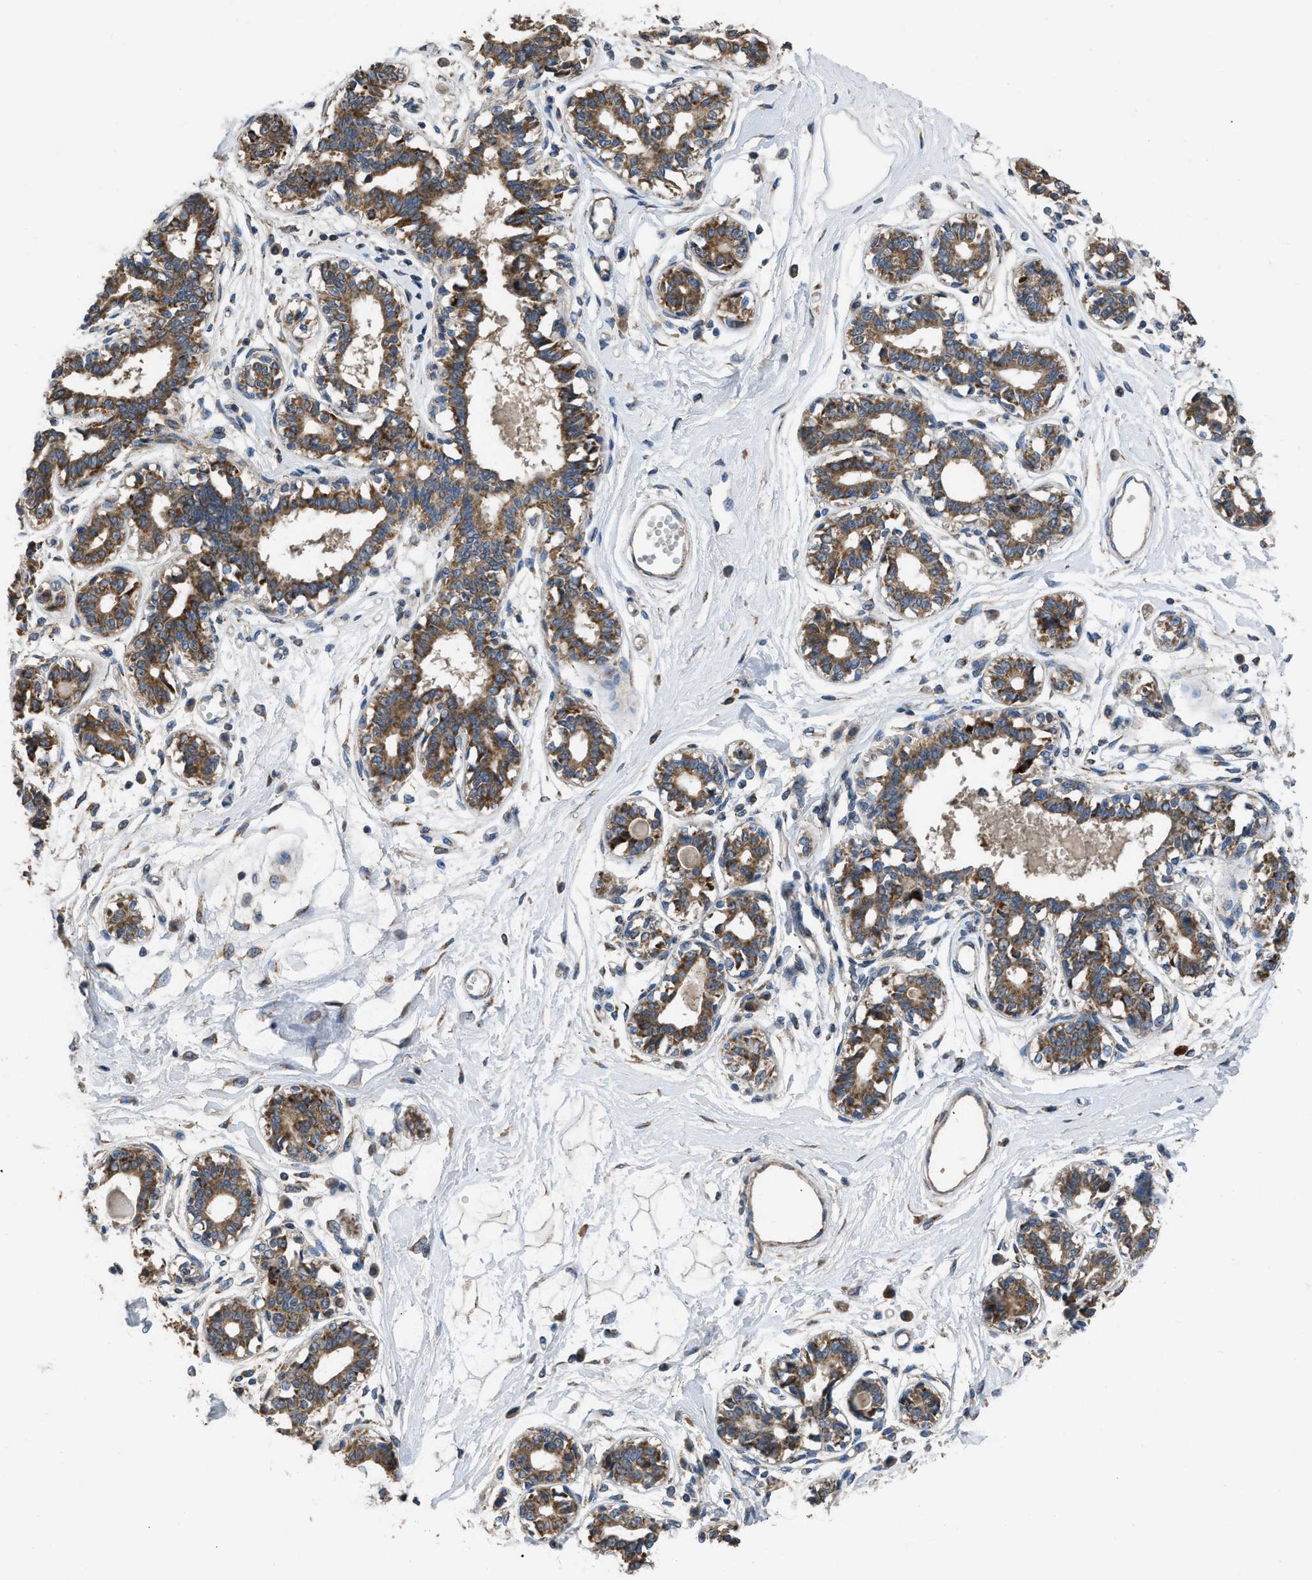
{"staining": {"intensity": "weak", "quantity": ">75%", "location": "cytoplasmic/membranous"}, "tissue": "breast", "cell_type": "Adipocytes", "image_type": "normal", "snomed": [{"axis": "morphology", "description": "Normal tissue, NOS"}, {"axis": "topography", "description": "Breast"}], "caption": "Immunohistochemistry micrograph of unremarkable breast: human breast stained using immunohistochemistry exhibits low levels of weak protein expression localized specifically in the cytoplasmic/membranous of adipocytes, appearing as a cytoplasmic/membranous brown color.", "gene": "TMEM150A", "patient": {"sex": "female", "age": 45}}